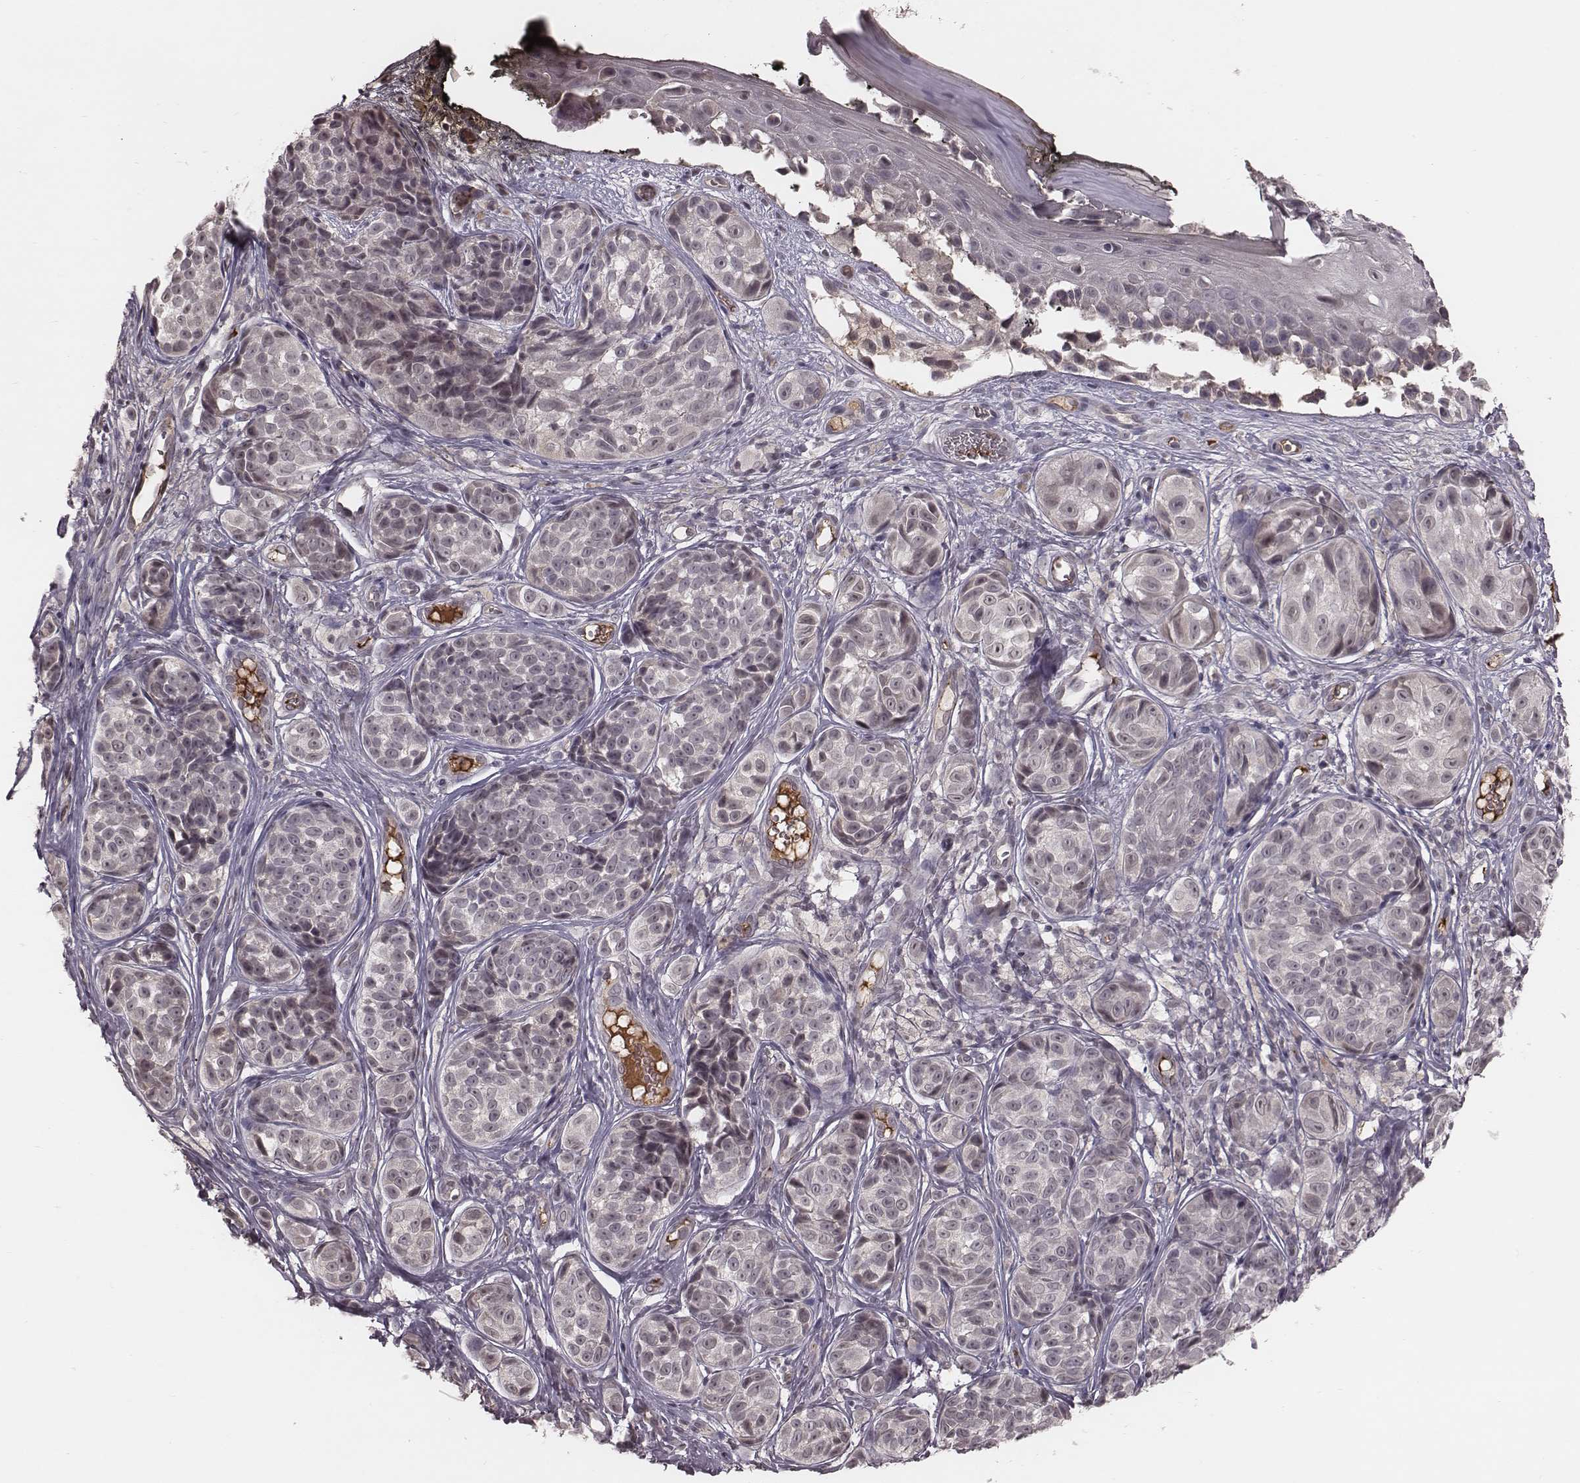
{"staining": {"intensity": "negative", "quantity": "none", "location": "none"}, "tissue": "melanoma", "cell_type": "Tumor cells", "image_type": "cancer", "snomed": [{"axis": "morphology", "description": "Malignant melanoma, NOS"}, {"axis": "topography", "description": "Skin"}], "caption": "Immunohistochemistry (IHC) of human malignant melanoma demonstrates no staining in tumor cells.", "gene": "IL5", "patient": {"sex": "male", "age": 48}}